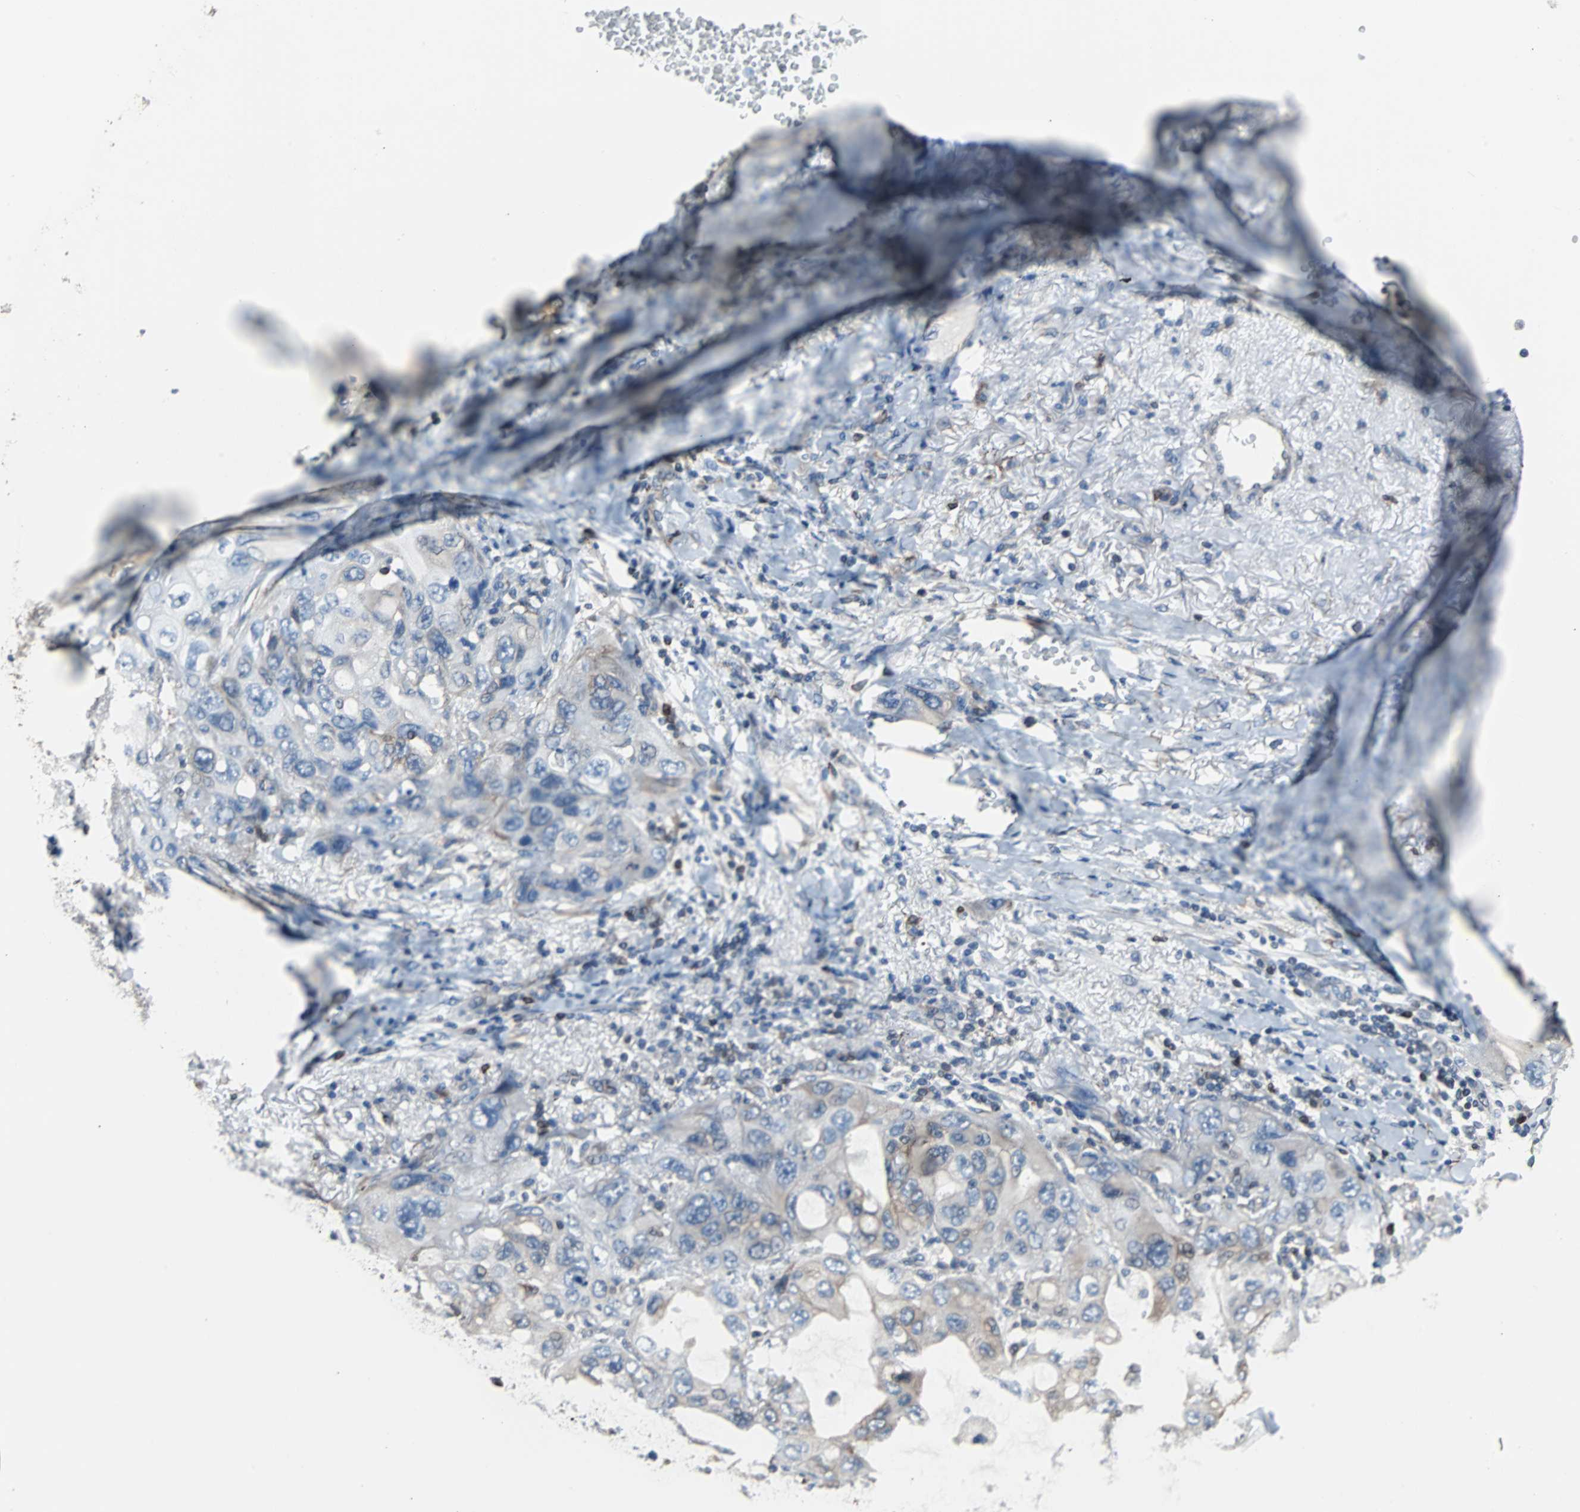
{"staining": {"intensity": "weak", "quantity": "25%-75%", "location": "cytoplasmic/membranous"}, "tissue": "lung cancer", "cell_type": "Tumor cells", "image_type": "cancer", "snomed": [{"axis": "morphology", "description": "Squamous cell carcinoma, NOS"}, {"axis": "topography", "description": "Lung"}], "caption": "An IHC image of neoplastic tissue is shown. Protein staining in brown labels weak cytoplasmic/membranous positivity in lung cancer within tumor cells. Using DAB (3,3'-diaminobenzidine) (brown) and hematoxylin (blue) stains, captured at high magnification using brightfield microscopy.", "gene": "PBXIP1", "patient": {"sex": "female", "age": 73}}